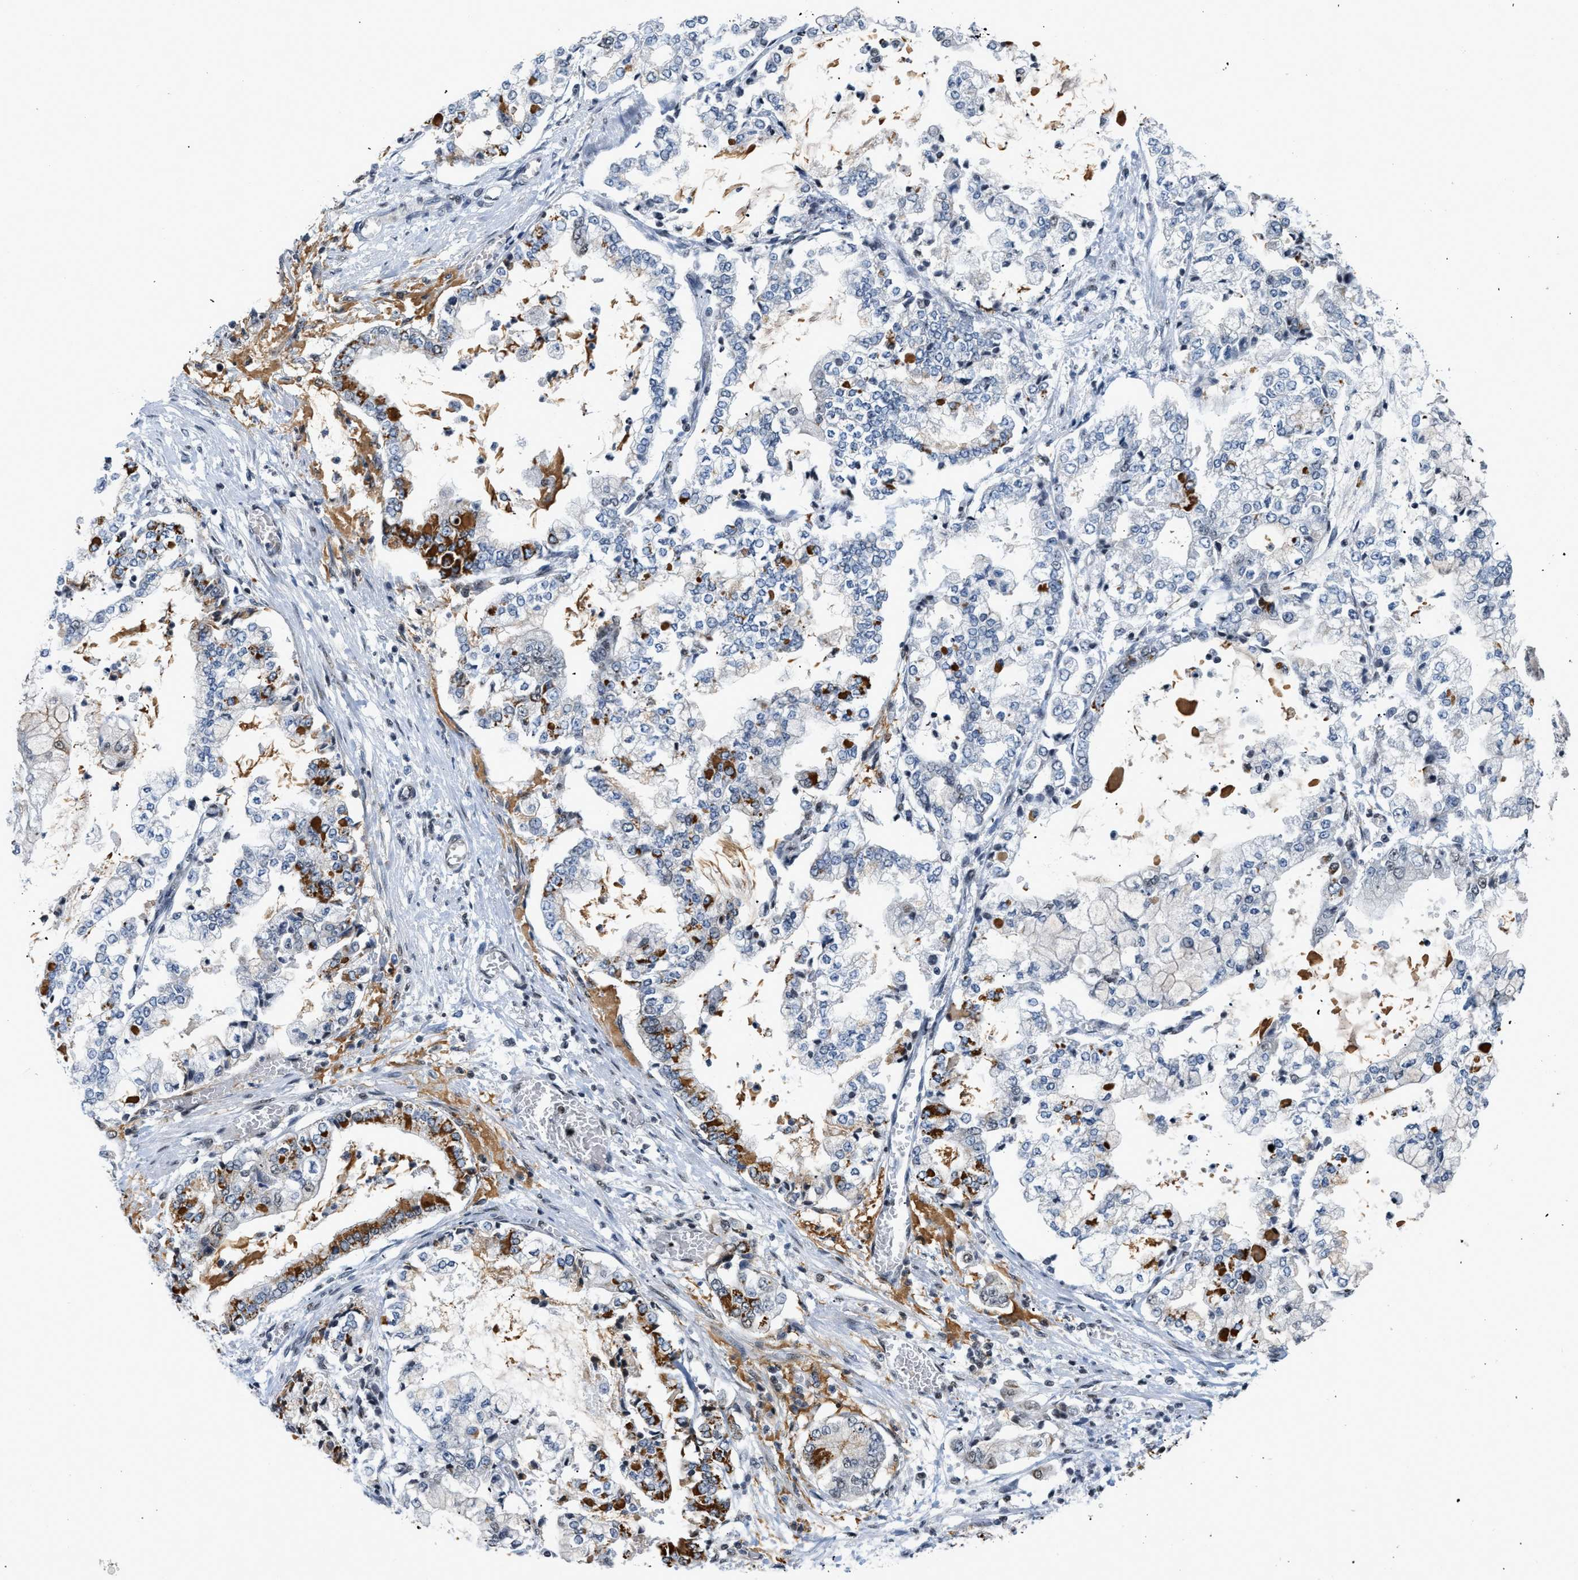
{"staining": {"intensity": "strong", "quantity": "<25%", "location": "cytoplasmic/membranous"}, "tissue": "stomach cancer", "cell_type": "Tumor cells", "image_type": "cancer", "snomed": [{"axis": "morphology", "description": "Adenocarcinoma, NOS"}, {"axis": "topography", "description": "Stomach"}], "caption": "Immunohistochemical staining of adenocarcinoma (stomach) exhibits medium levels of strong cytoplasmic/membranous staining in approximately <25% of tumor cells. (DAB (3,3'-diaminobenzidine) = brown stain, brightfield microscopy at high magnification).", "gene": "RAF1", "patient": {"sex": "male", "age": 76}}